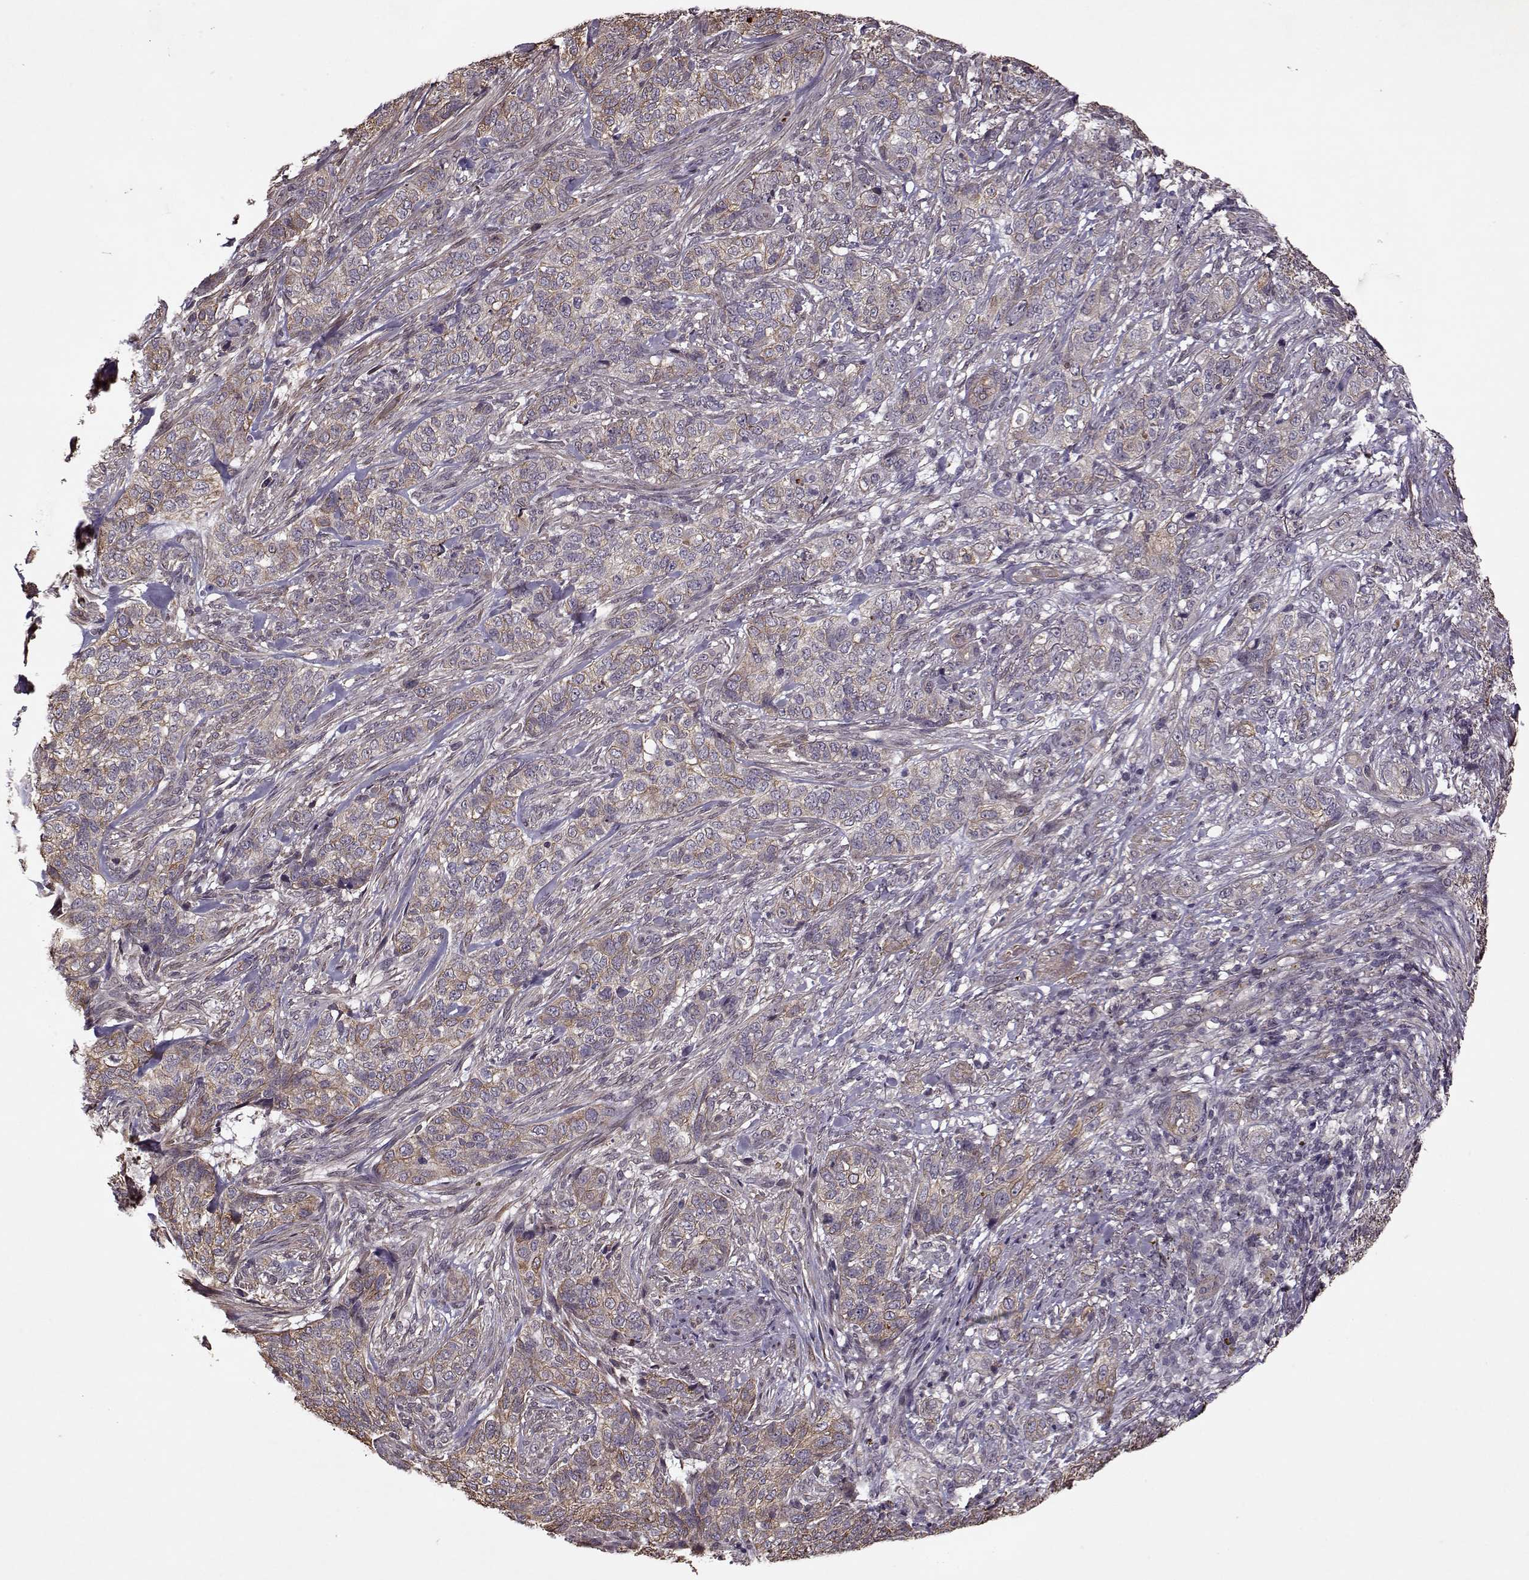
{"staining": {"intensity": "moderate", "quantity": ">75%", "location": "cytoplasmic/membranous"}, "tissue": "skin cancer", "cell_type": "Tumor cells", "image_type": "cancer", "snomed": [{"axis": "morphology", "description": "Basal cell carcinoma"}, {"axis": "topography", "description": "Skin"}], "caption": "Skin basal cell carcinoma stained with immunohistochemistry (IHC) displays moderate cytoplasmic/membranous positivity in about >75% of tumor cells.", "gene": "KRT9", "patient": {"sex": "female", "age": 69}}